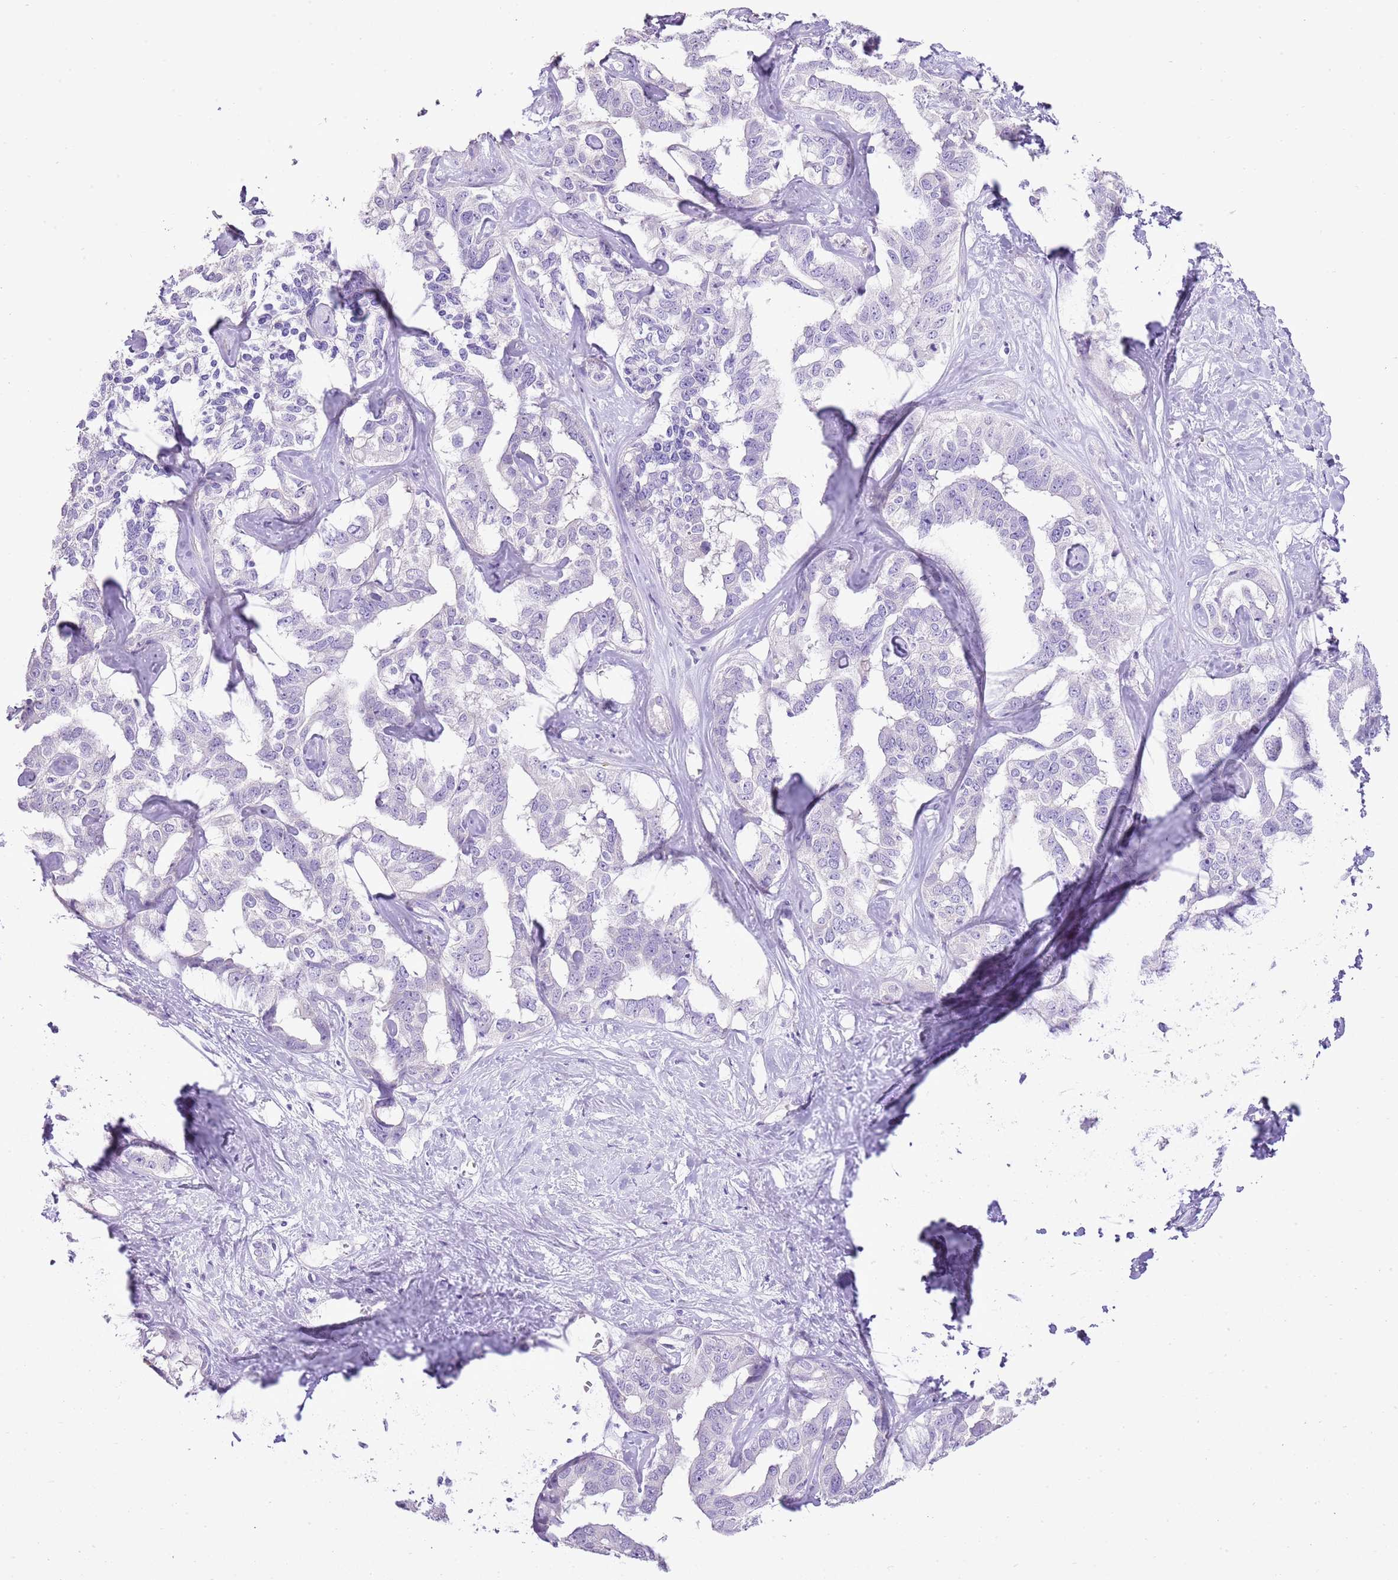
{"staining": {"intensity": "negative", "quantity": "none", "location": "none"}, "tissue": "liver cancer", "cell_type": "Tumor cells", "image_type": "cancer", "snomed": [{"axis": "morphology", "description": "Cholangiocarcinoma"}, {"axis": "topography", "description": "Liver"}], "caption": "High power microscopy micrograph of an IHC histopathology image of liver cholangiocarcinoma, revealing no significant positivity in tumor cells.", "gene": "XPO7", "patient": {"sex": "male", "age": 59}}